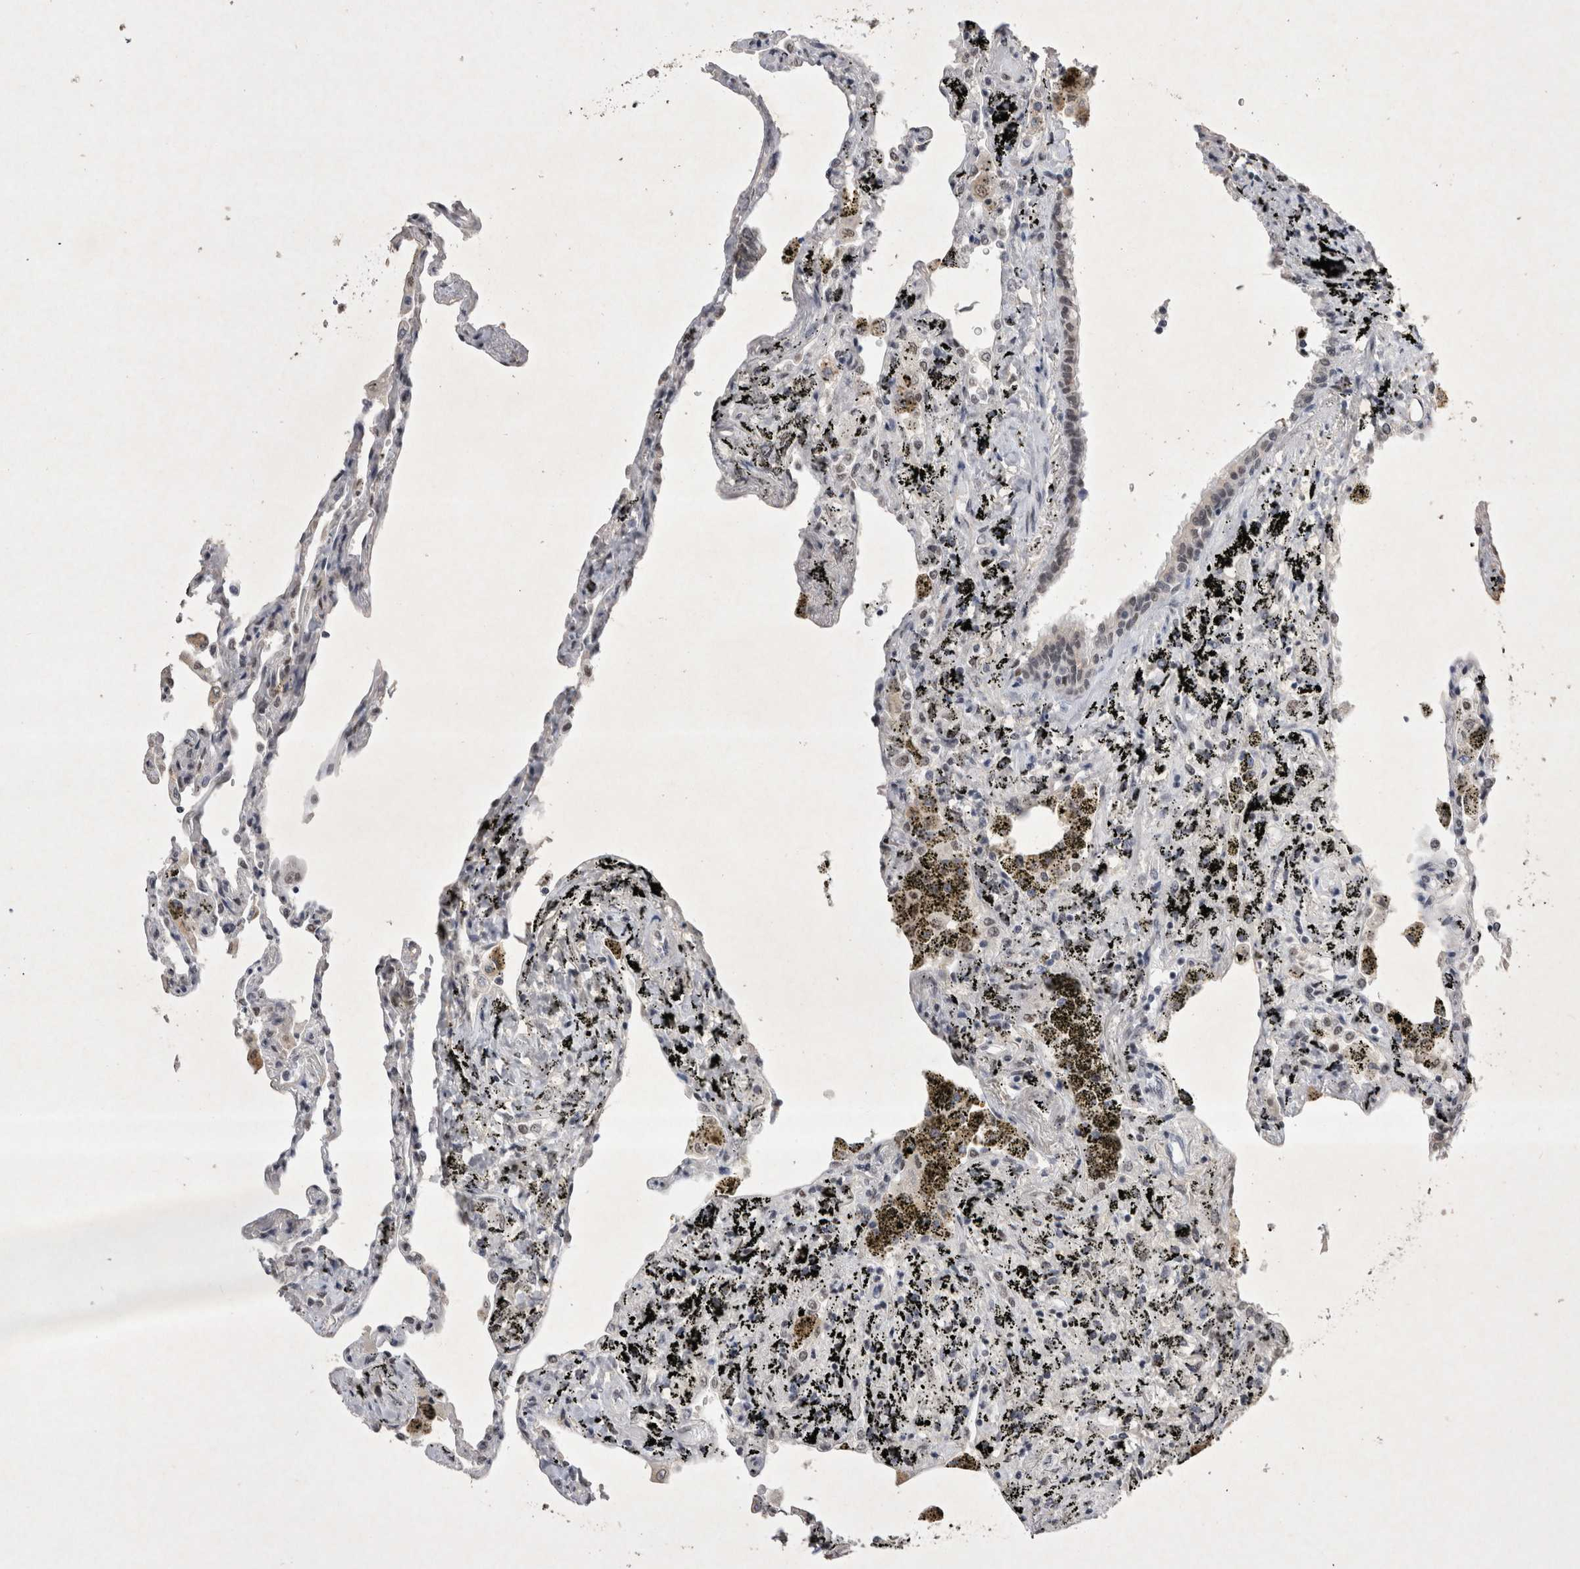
{"staining": {"intensity": "weak", "quantity": "25%-75%", "location": "nuclear"}, "tissue": "lung", "cell_type": "Alveolar cells", "image_type": "normal", "snomed": [{"axis": "morphology", "description": "Normal tissue, NOS"}, {"axis": "topography", "description": "Lung"}], "caption": "Immunohistochemical staining of unremarkable human lung displays weak nuclear protein staining in approximately 25%-75% of alveolar cells.", "gene": "RBM6", "patient": {"sex": "male", "age": 59}}